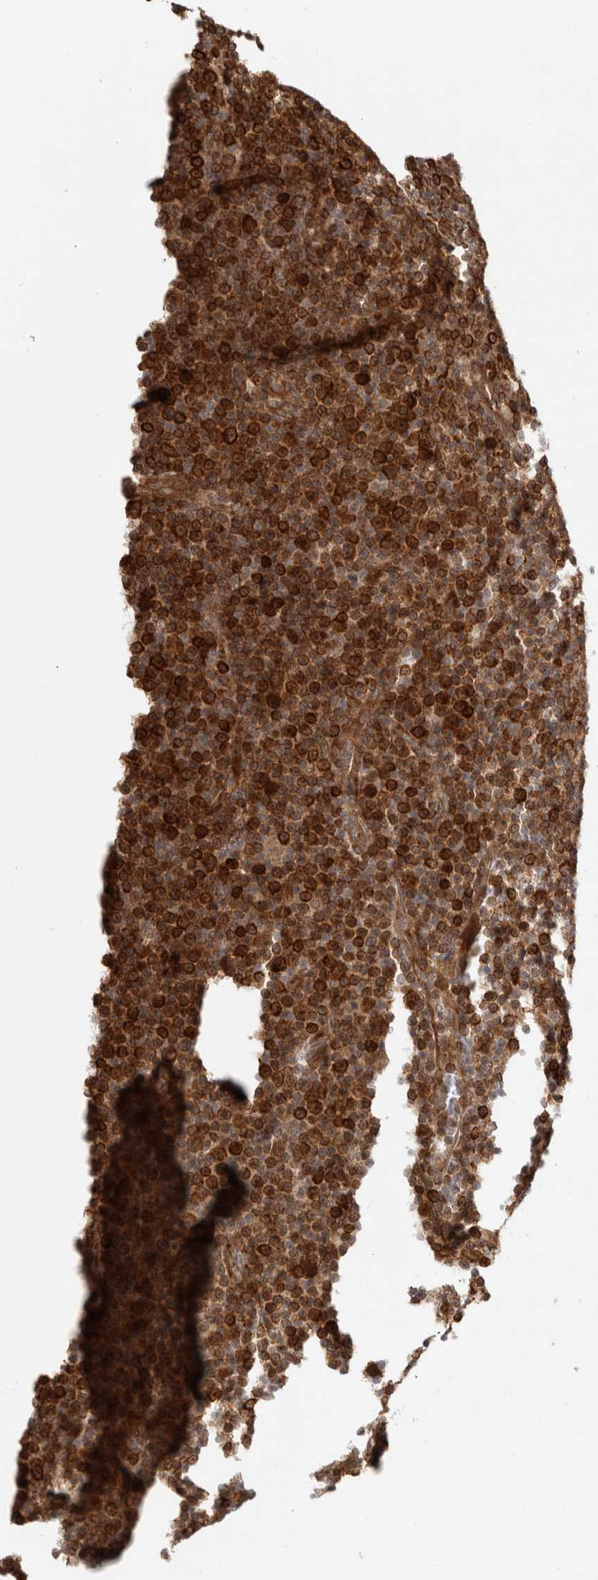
{"staining": {"intensity": "strong", "quantity": ">75%", "location": "cytoplasmic/membranous"}, "tissue": "lymphoma", "cell_type": "Tumor cells", "image_type": "cancer", "snomed": [{"axis": "morphology", "description": "Malignant lymphoma, non-Hodgkin's type, Low grade"}, {"axis": "topography", "description": "Lymph node"}], "caption": "Immunohistochemical staining of human lymphoma shows high levels of strong cytoplasmic/membranous protein staining in approximately >75% of tumor cells. Ihc stains the protein of interest in brown and the nuclei are stained blue.", "gene": "CAMSAP2", "patient": {"sex": "female", "age": 67}}